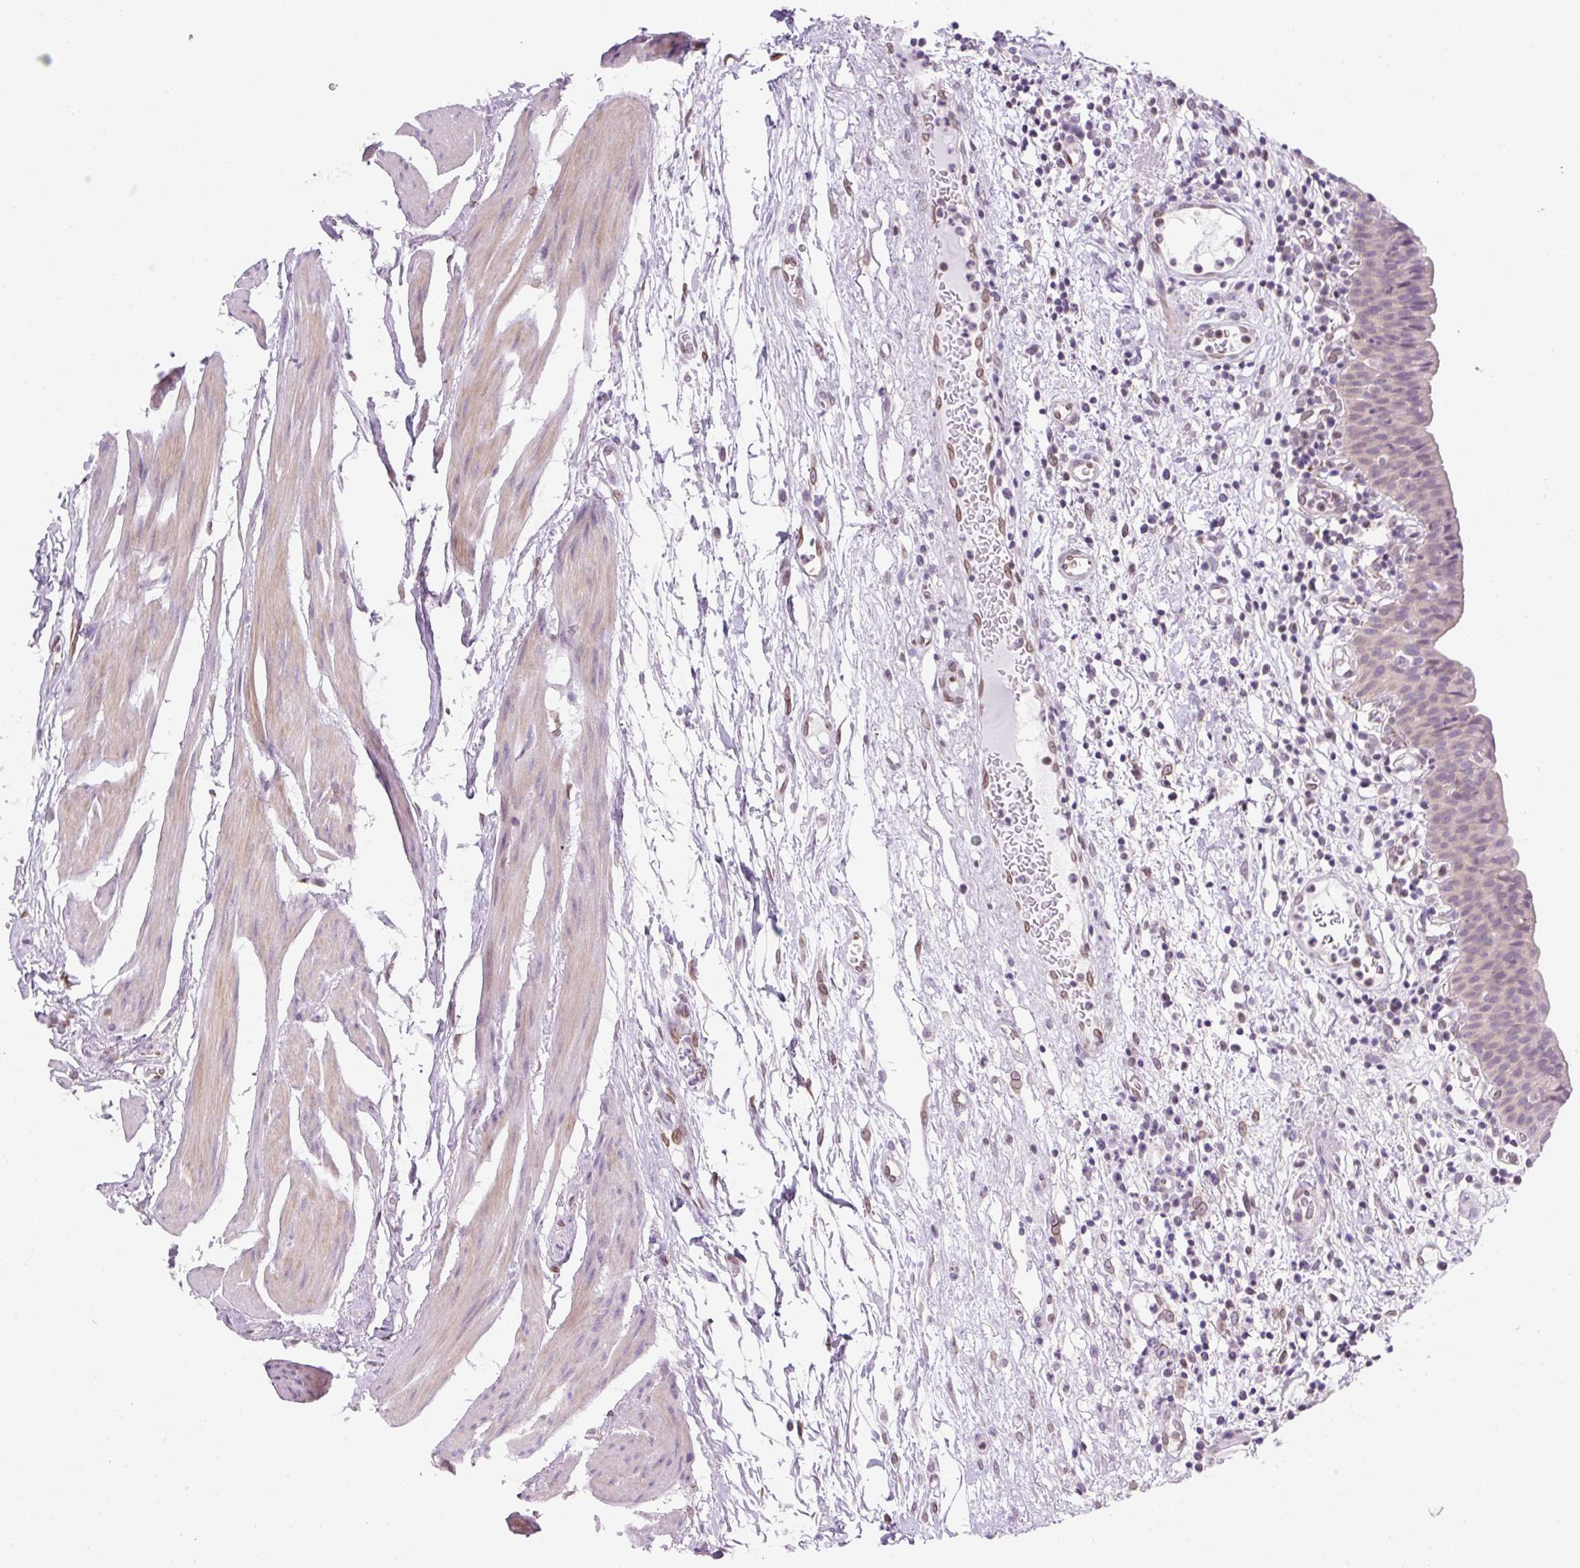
{"staining": {"intensity": "weak", "quantity": "25%-75%", "location": "nuclear"}, "tissue": "urinary bladder", "cell_type": "Urothelial cells", "image_type": "normal", "snomed": [{"axis": "morphology", "description": "Normal tissue, NOS"}, {"axis": "morphology", "description": "Inflammation, NOS"}, {"axis": "topography", "description": "Urinary bladder"}], "caption": "This image reveals immunohistochemistry staining of unremarkable human urinary bladder, with low weak nuclear staining in approximately 25%-75% of urothelial cells.", "gene": "SYNE3", "patient": {"sex": "male", "age": 57}}